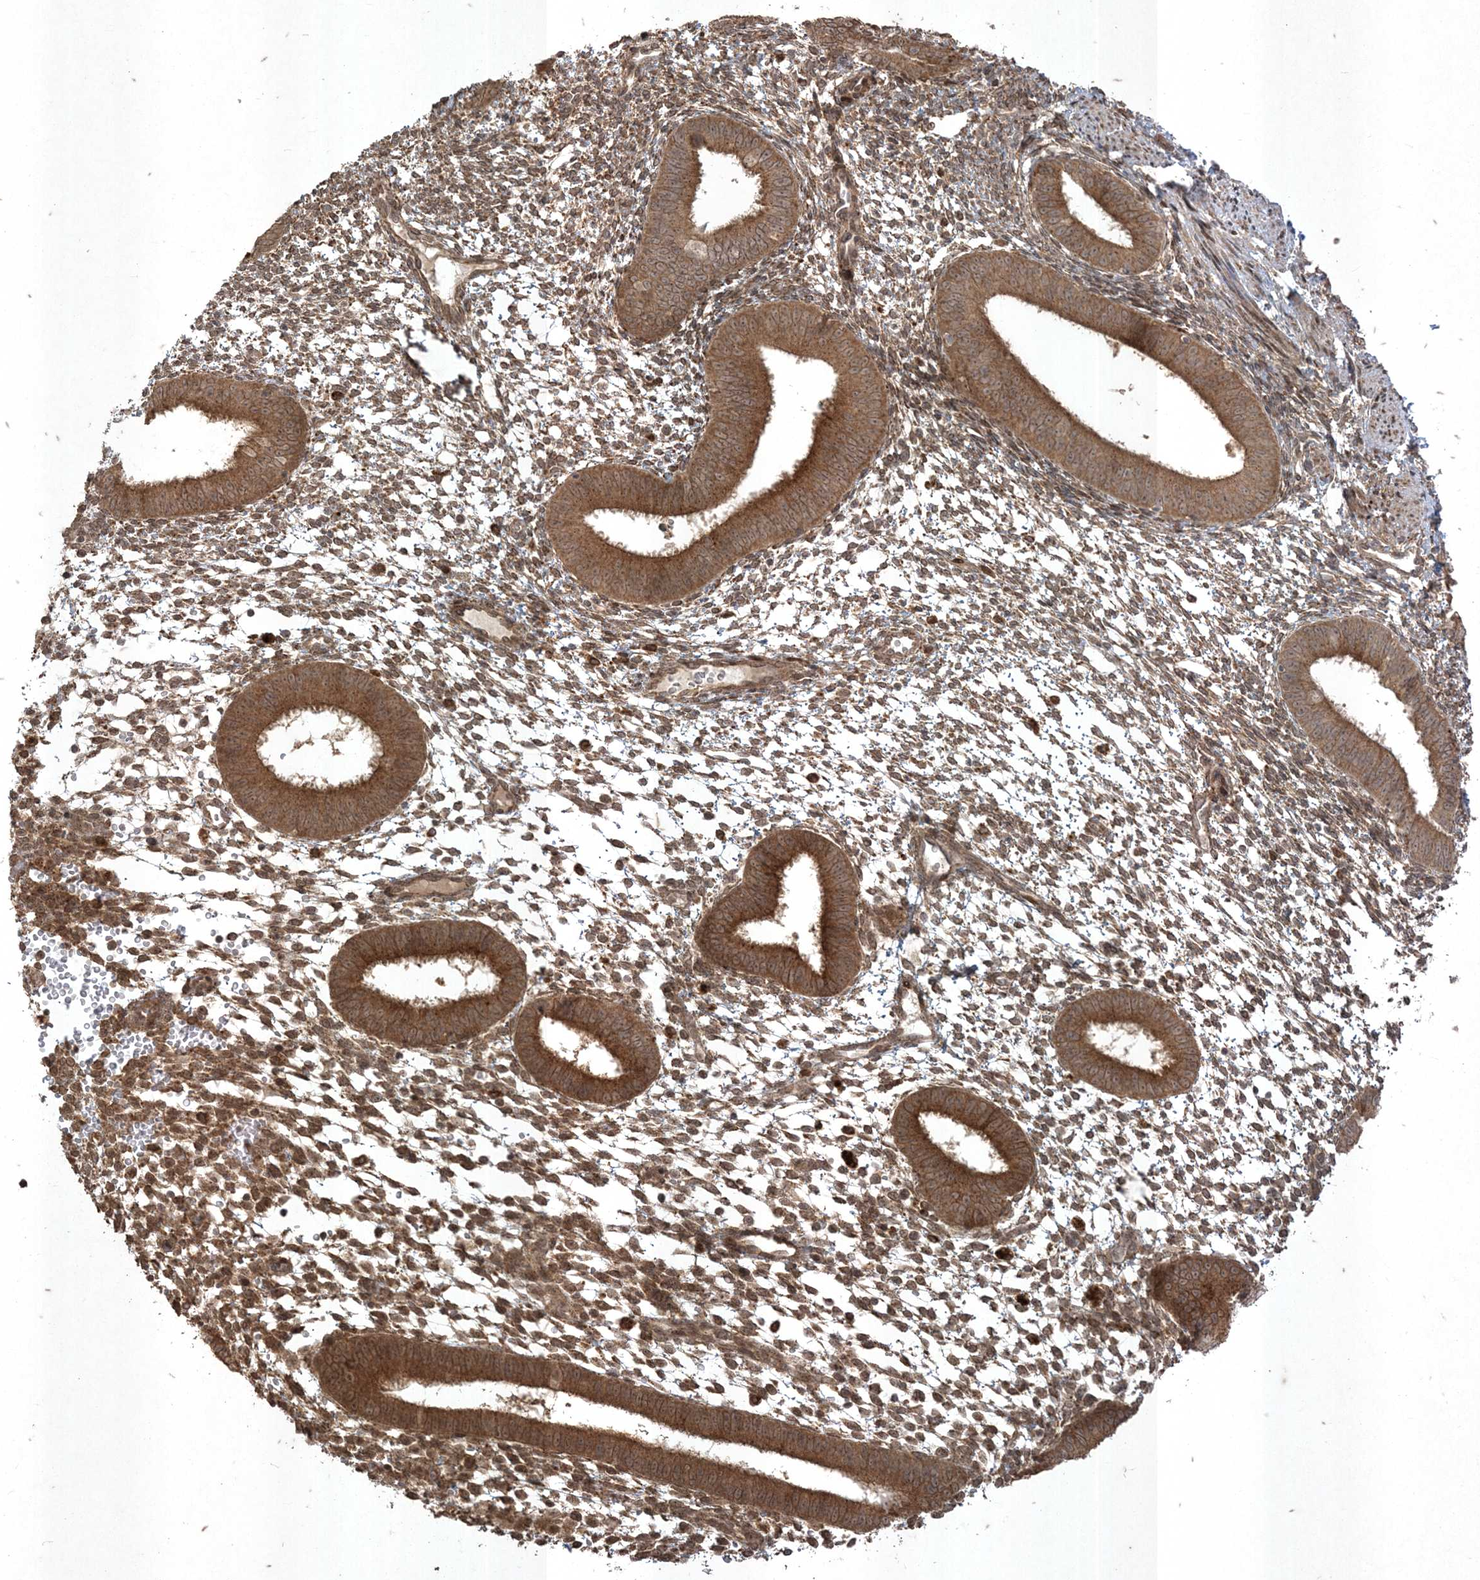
{"staining": {"intensity": "moderate", "quantity": ">75%", "location": "cytoplasmic/membranous"}, "tissue": "endometrium", "cell_type": "Cells in endometrial stroma", "image_type": "normal", "snomed": [{"axis": "morphology", "description": "Normal tissue, NOS"}, {"axis": "topography", "description": "Uterus"}, {"axis": "topography", "description": "Endometrium"}], "caption": "DAB (3,3'-diaminobenzidine) immunohistochemical staining of unremarkable human endometrium demonstrates moderate cytoplasmic/membranous protein staining in about >75% of cells in endometrial stroma. (DAB IHC with brightfield microscopy, high magnification).", "gene": "RRAS", "patient": {"sex": "female", "age": 48}}